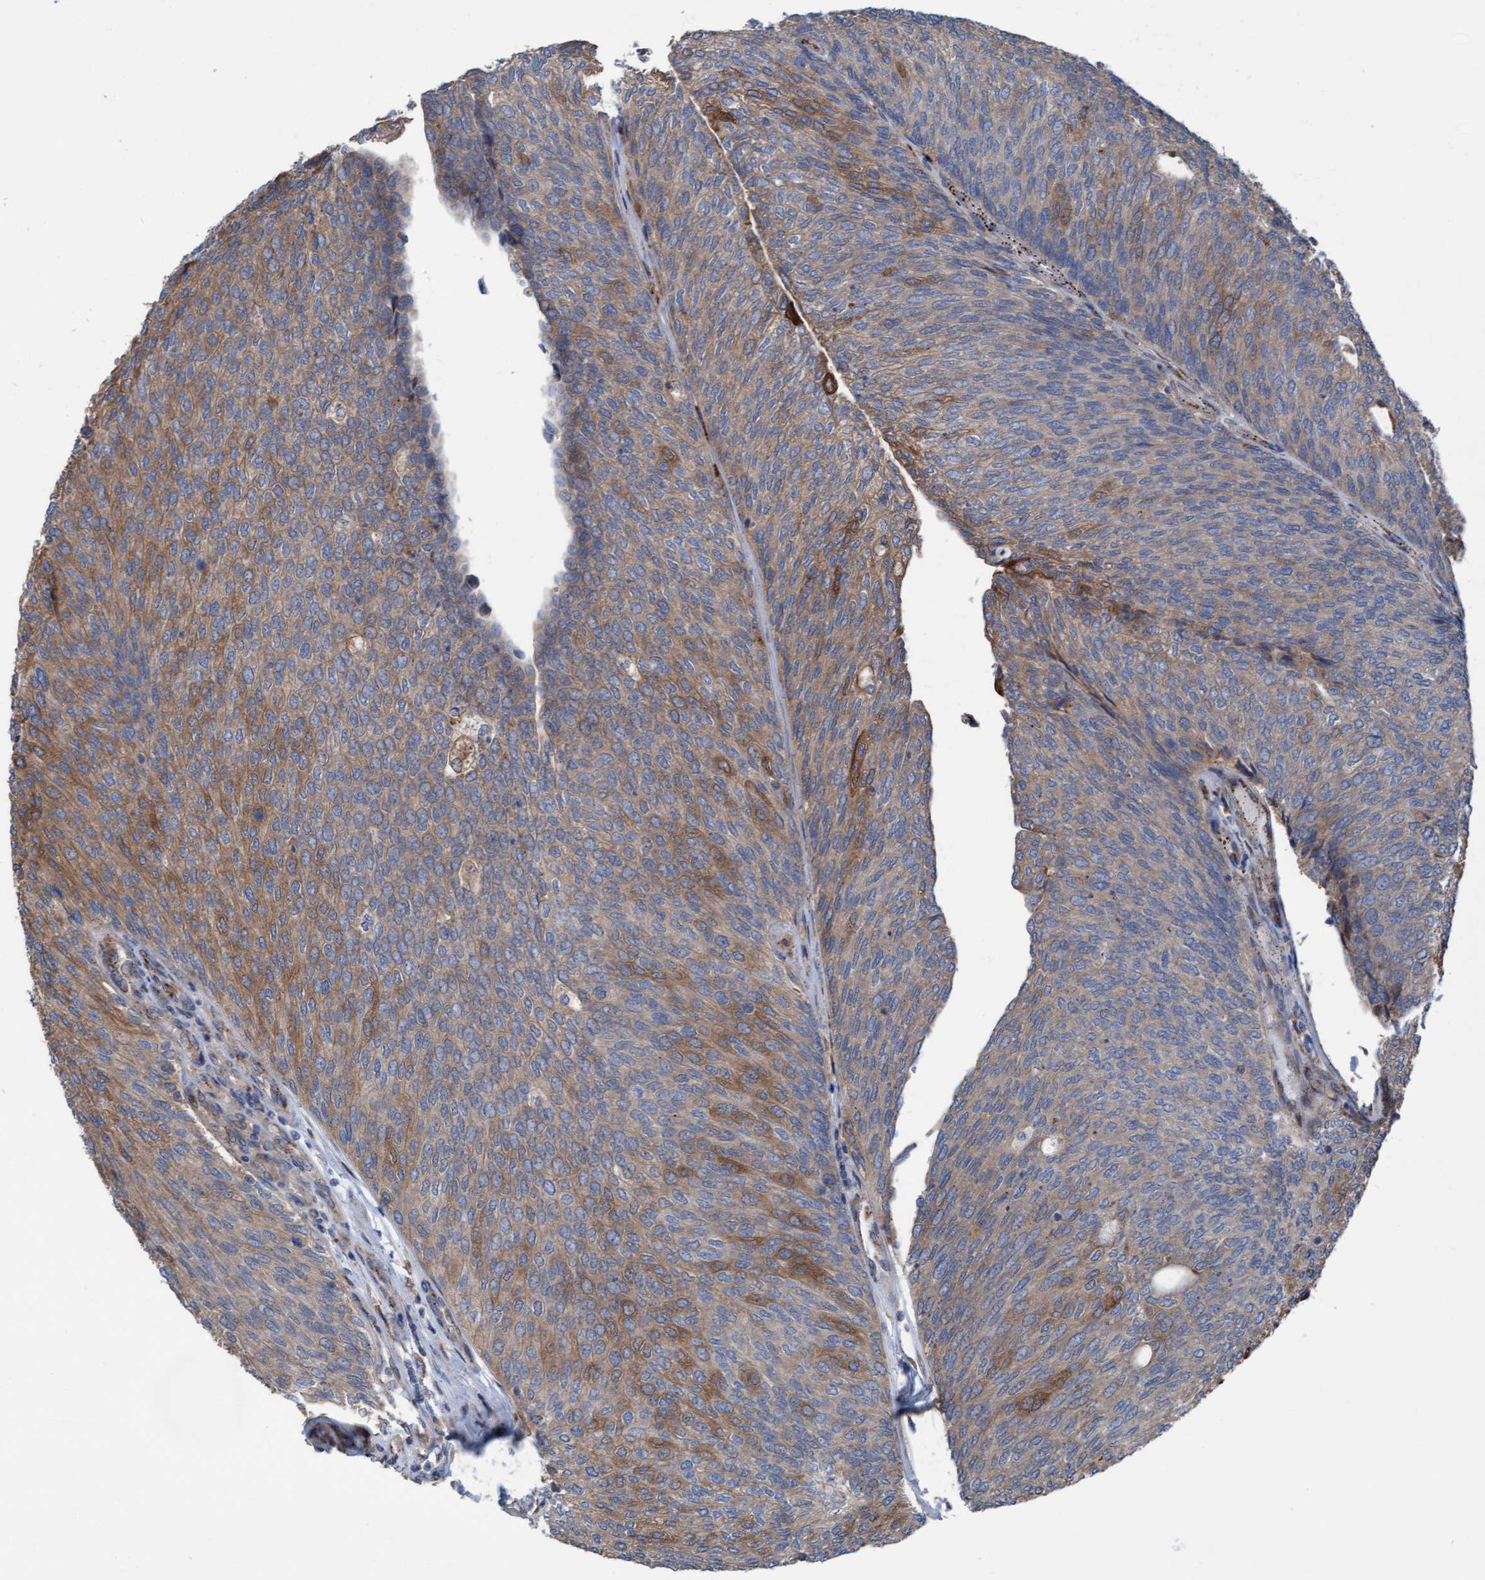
{"staining": {"intensity": "moderate", "quantity": ">75%", "location": "cytoplasmic/membranous"}, "tissue": "urothelial cancer", "cell_type": "Tumor cells", "image_type": "cancer", "snomed": [{"axis": "morphology", "description": "Urothelial carcinoma, Low grade"}, {"axis": "topography", "description": "Urinary bladder"}], "caption": "Immunohistochemistry micrograph of low-grade urothelial carcinoma stained for a protein (brown), which exhibits medium levels of moderate cytoplasmic/membranous staining in approximately >75% of tumor cells.", "gene": "KLHL26", "patient": {"sex": "female", "age": 79}}